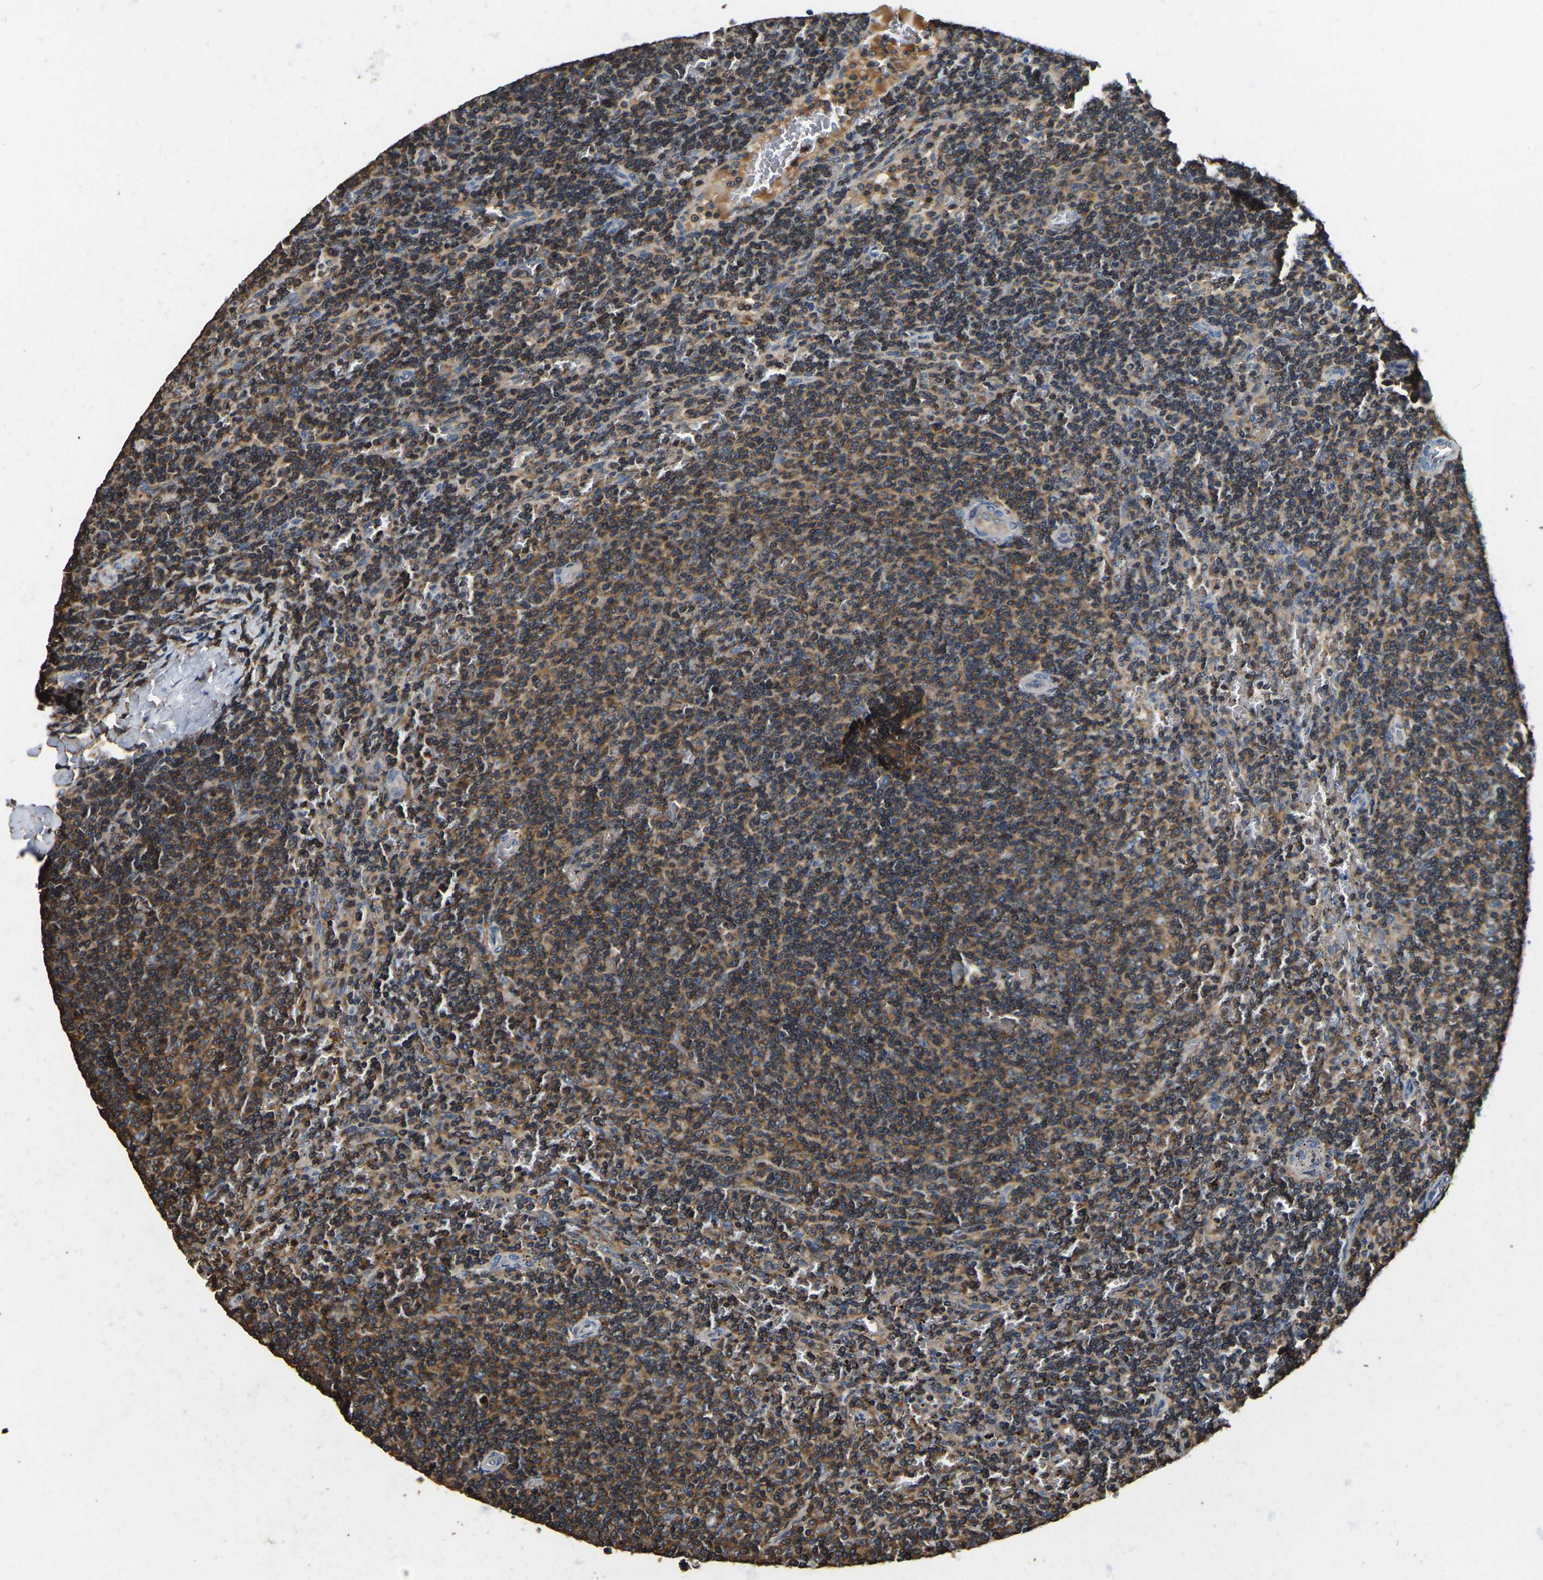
{"staining": {"intensity": "moderate", "quantity": ">75%", "location": "cytoplasmic/membranous"}, "tissue": "lymphoma", "cell_type": "Tumor cells", "image_type": "cancer", "snomed": [{"axis": "morphology", "description": "Malignant lymphoma, non-Hodgkin's type, Low grade"}, {"axis": "topography", "description": "Spleen"}], "caption": "Immunohistochemistry staining of lymphoma, which displays medium levels of moderate cytoplasmic/membranous expression in approximately >75% of tumor cells indicating moderate cytoplasmic/membranous protein expression. The staining was performed using DAB (brown) for protein detection and nuclei were counterstained in hematoxylin (blue).", "gene": "SMPD2", "patient": {"sex": "female", "age": 50}}